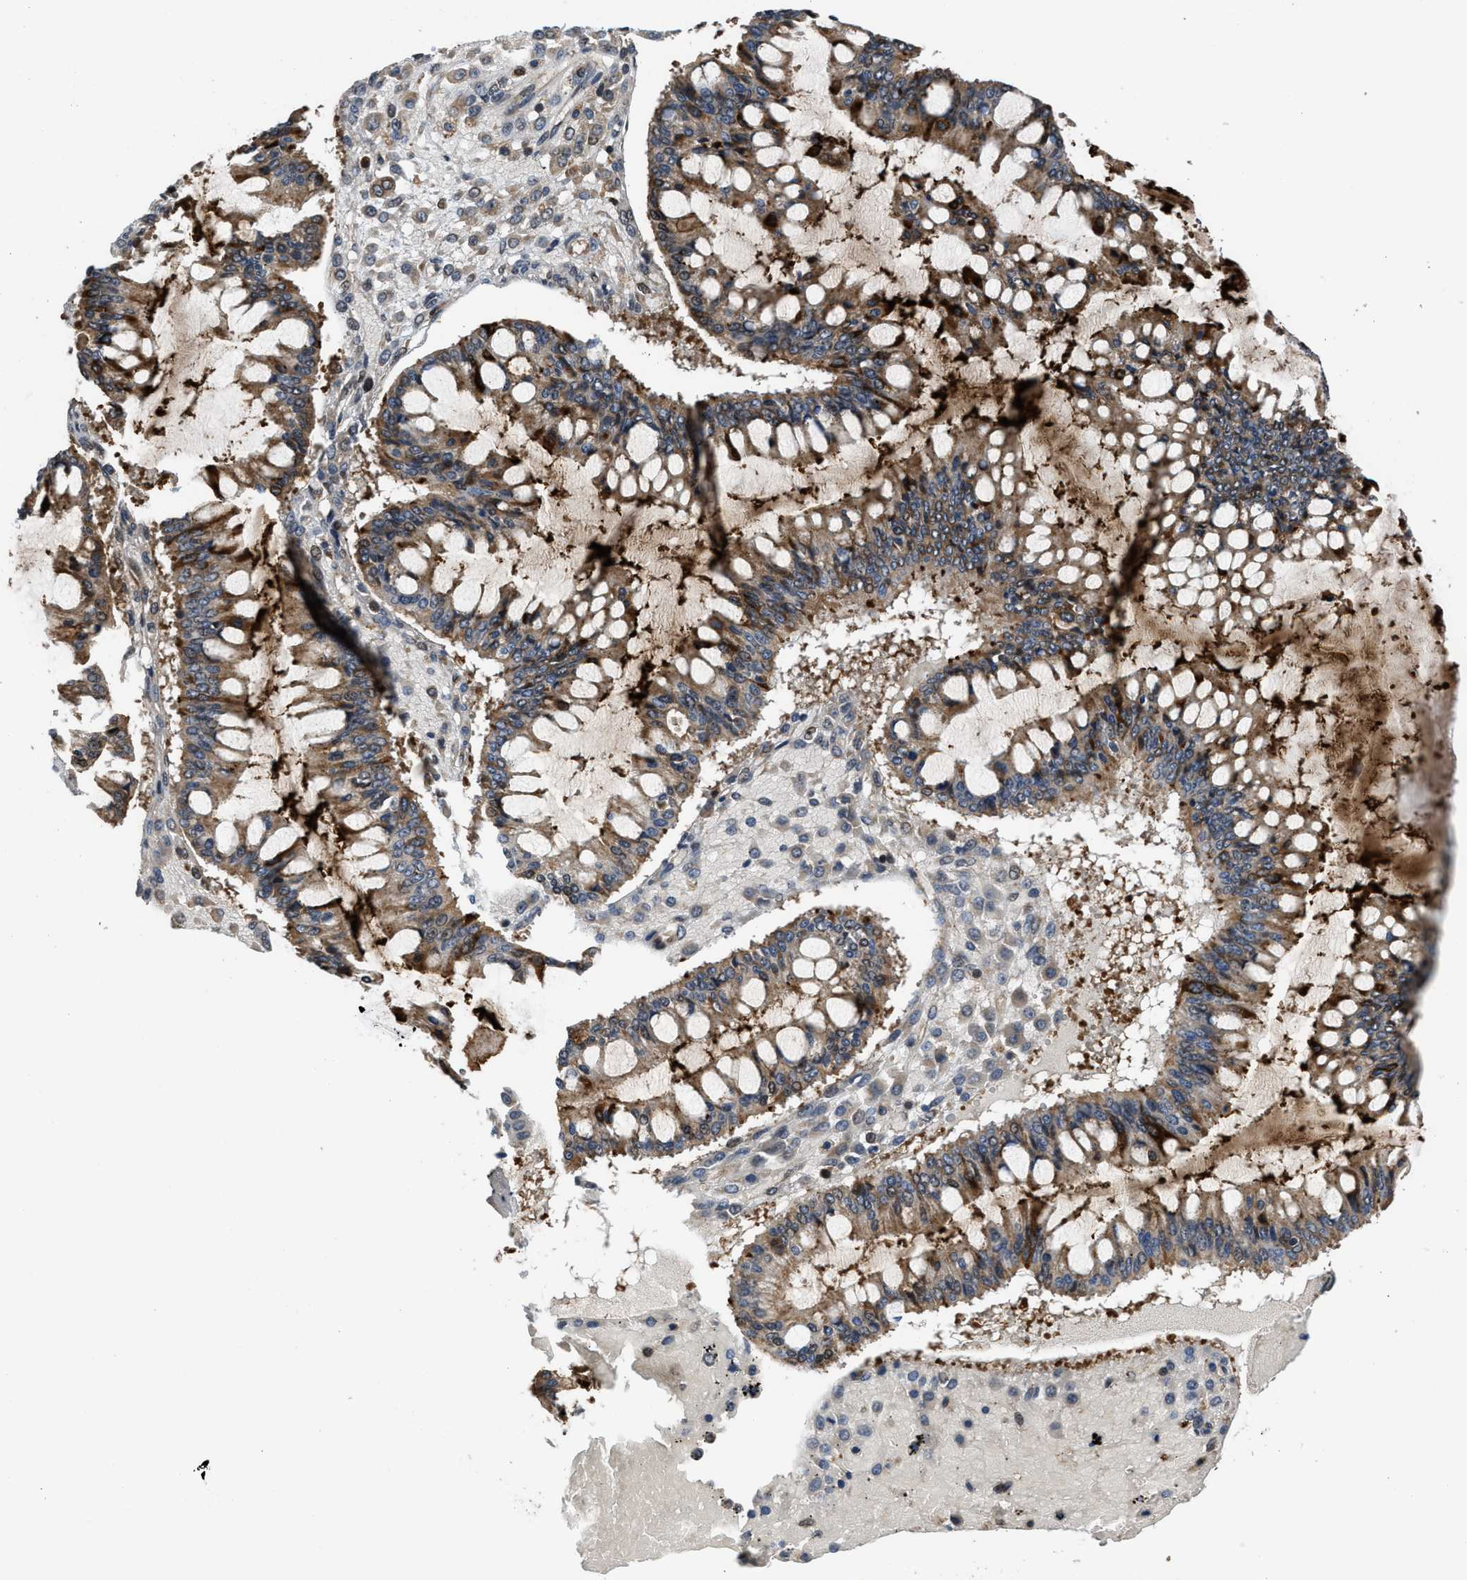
{"staining": {"intensity": "moderate", "quantity": ">75%", "location": "cytoplasmic/membranous"}, "tissue": "ovarian cancer", "cell_type": "Tumor cells", "image_type": "cancer", "snomed": [{"axis": "morphology", "description": "Cystadenocarcinoma, mucinous, NOS"}, {"axis": "topography", "description": "Ovary"}], "caption": "Immunohistochemical staining of mucinous cystadenocarcinoma (ovarian) shows medium levels of moderate cytoplasmic/membranous positivity in about >75% of tumor cells.", "gene": "CTBS", "patient": {"sex": "female", "age": 73}}